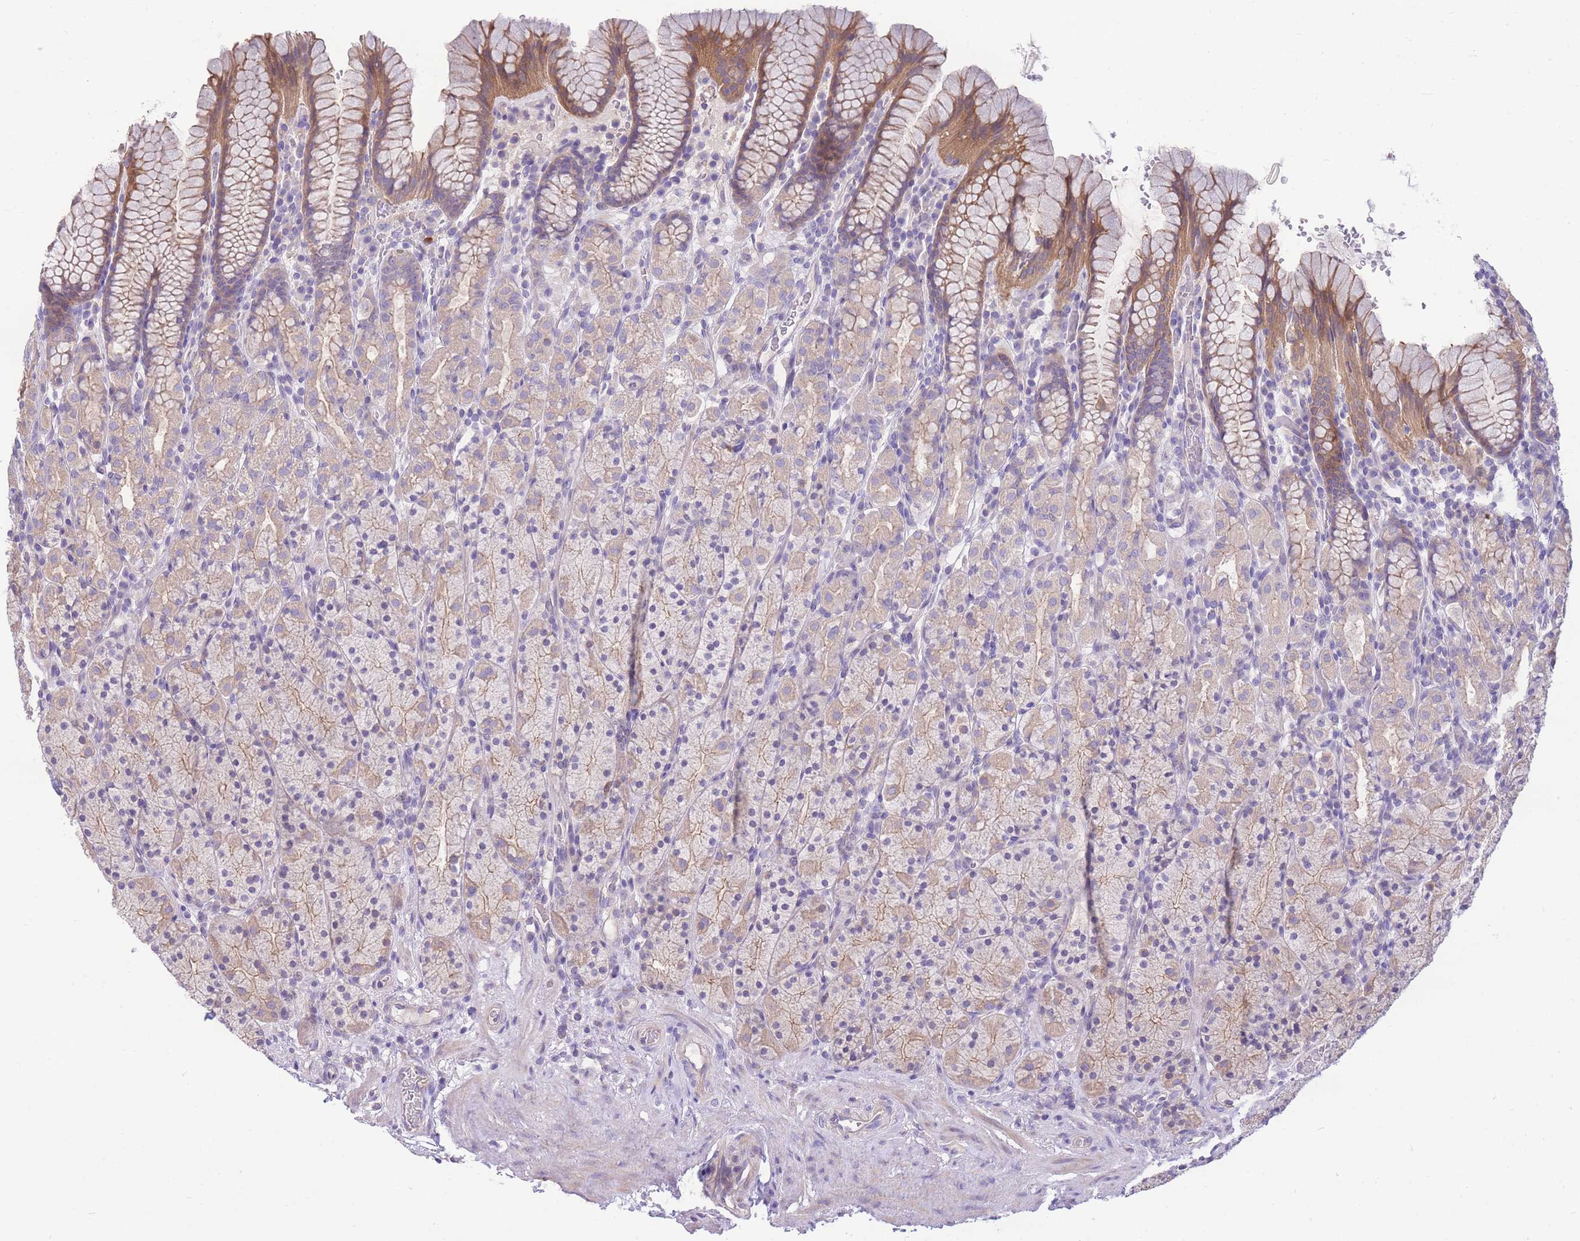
{"staining": {"intensity": "moderate", "quantity": "25%-75%", "location": "cytoplasmic/membranous"}, "tissue": "stomach", "cell_type": "Glandular cells", "image_type": "normal", "snomed": [{"axis": "morphology", "description": "Normal tissue, NOS"}, {"axis": "topography", "description": "Stomach, upper"}, {"axis": "topography", "description": "Stomach"}], "caption": "IHC (DAB) staining of normal human stomach displays moderate cytoplasmic/membranous protein staining in about 25%-75% of glandular cells. (DAB = brown stain, brightfield microscopy at high magnification).", "gene": "OR5T1", "patient": {"sex": "male", "age": 62}}